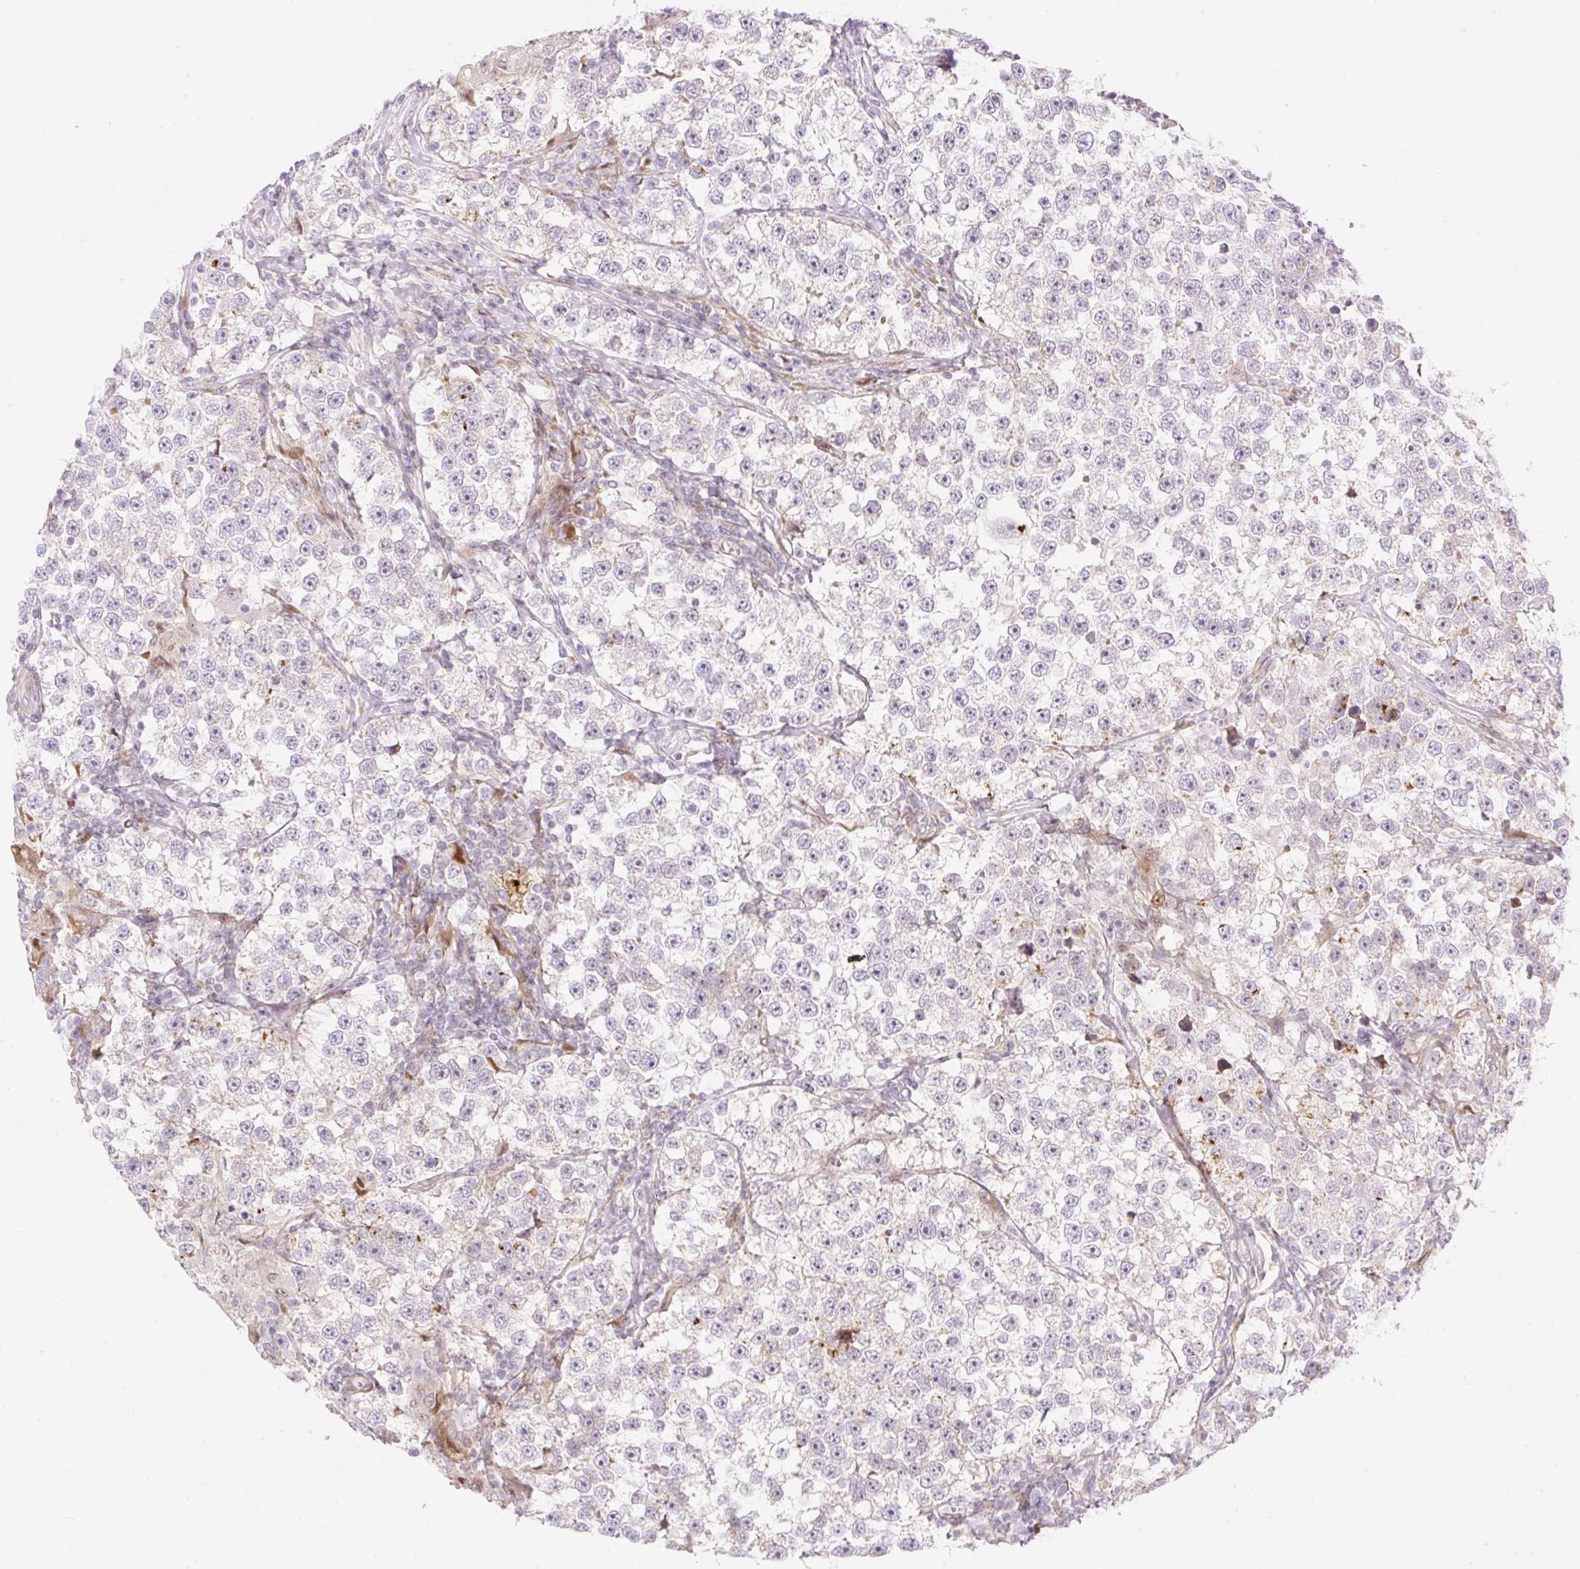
{"staining": {"intensity": "negative", "quantity": "none", "location": "none"}, "tissue": "testis cancer", "cell_type": "Tumor cells", "image_type": "cancer", "snomed": [{"axis": "morphology", "description": "Seminoma, NOS"}, {"axis": "topography", "description": "Testis"}], "caption": "Immunohistochemistry of human testis cancer (seminoma) shows no expression in tumor cells.", "gene": "ZFP41", "patient": {"sex": "male", "age": 46}}